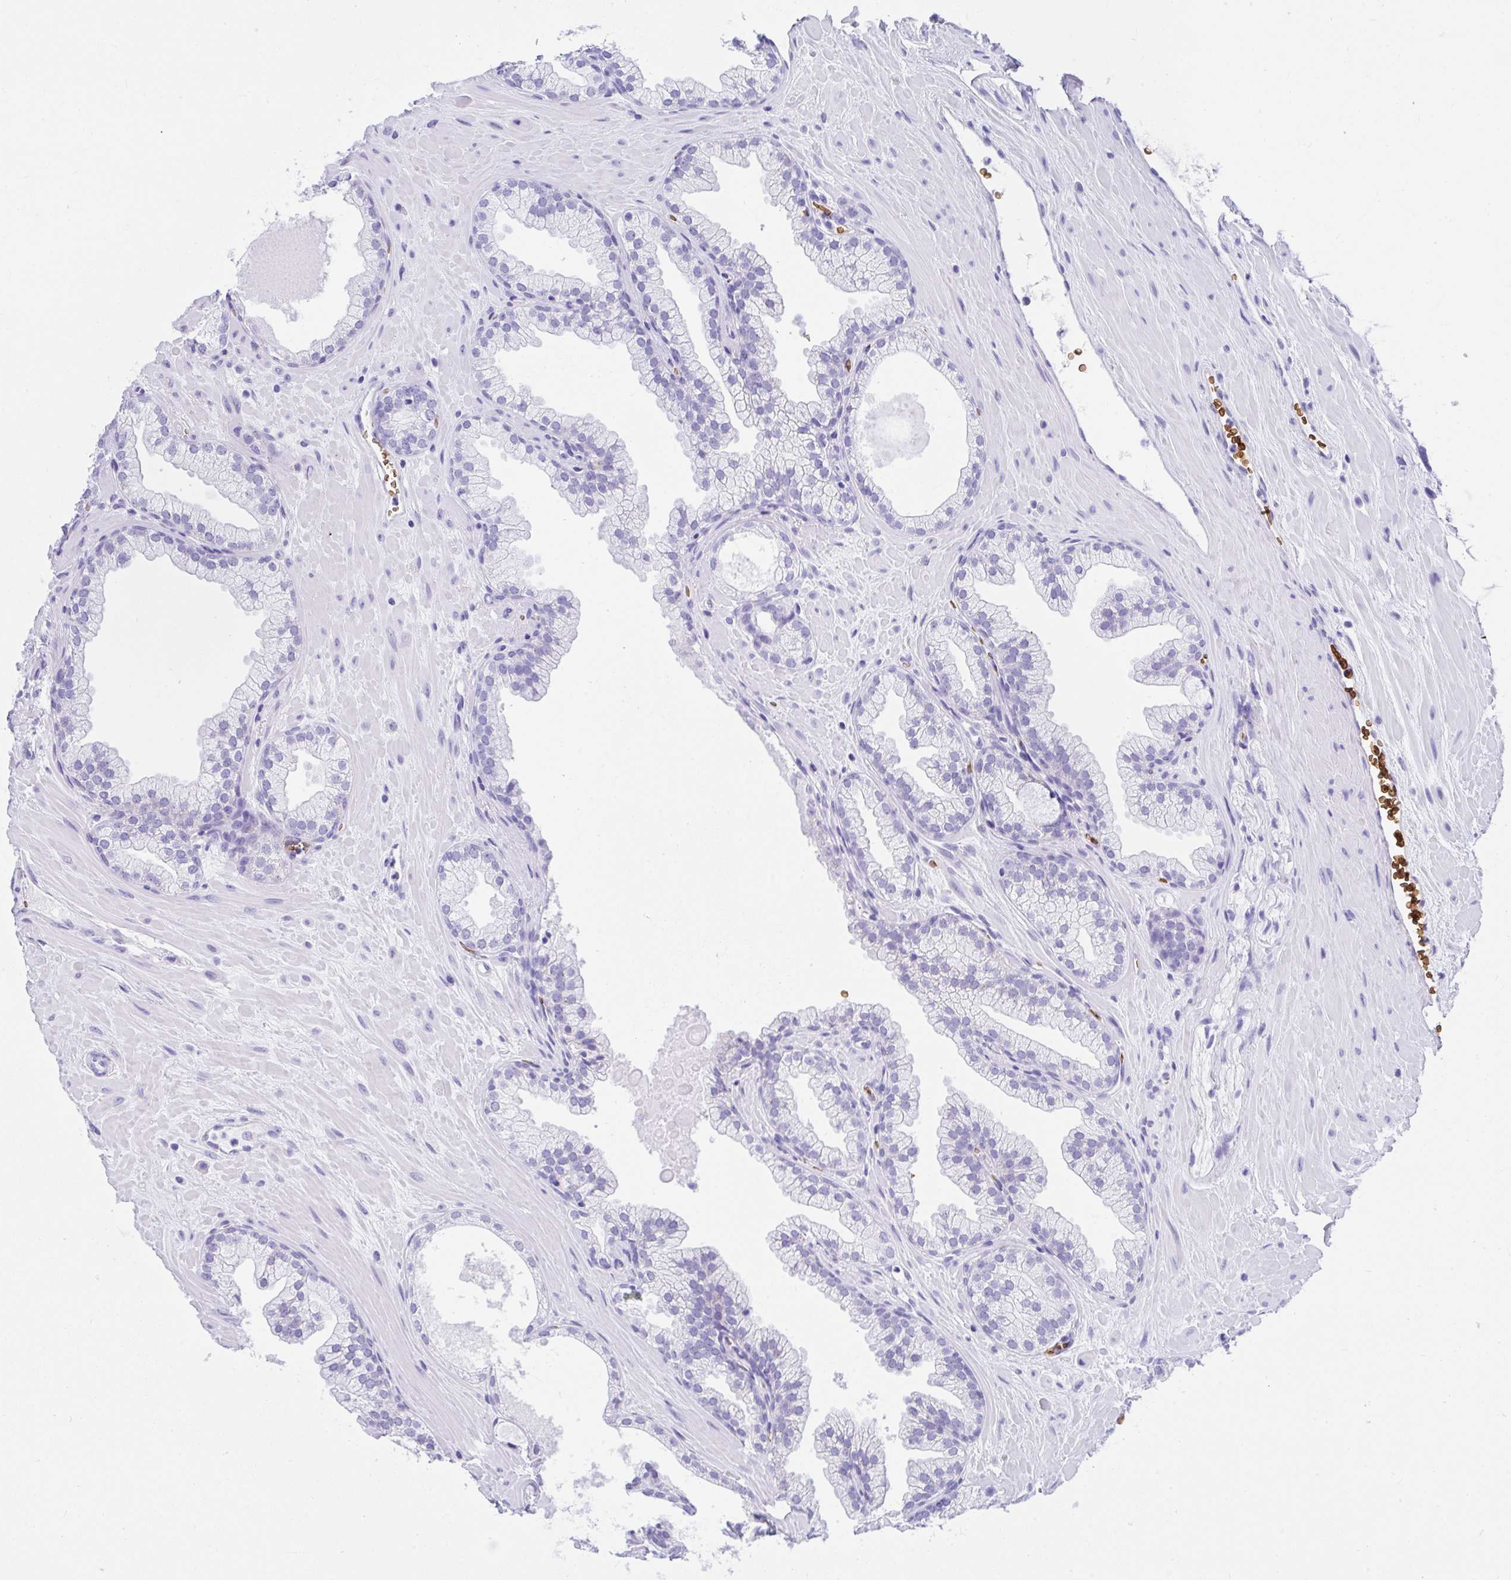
{"staining": {"intensity": "negative", "quantity": "none", "location": "none"}, "tissue": "prostate", "cell_type": "Glandular cells", "image_type": "normal", "snomed": [{"axis": "morphology", "description": "Normal tissue, NOS"}, {"axis": "topography", "description": "Prostate"}, {"axis": "topography", "description": "Peripheral nerve tissue"}], "caption": "This is an IHC micrograph of unremarkable human prostate. There is no positivity in glandular cells.", "gene": "ANK1", "patient": {"sex": "male", "age": 61}}